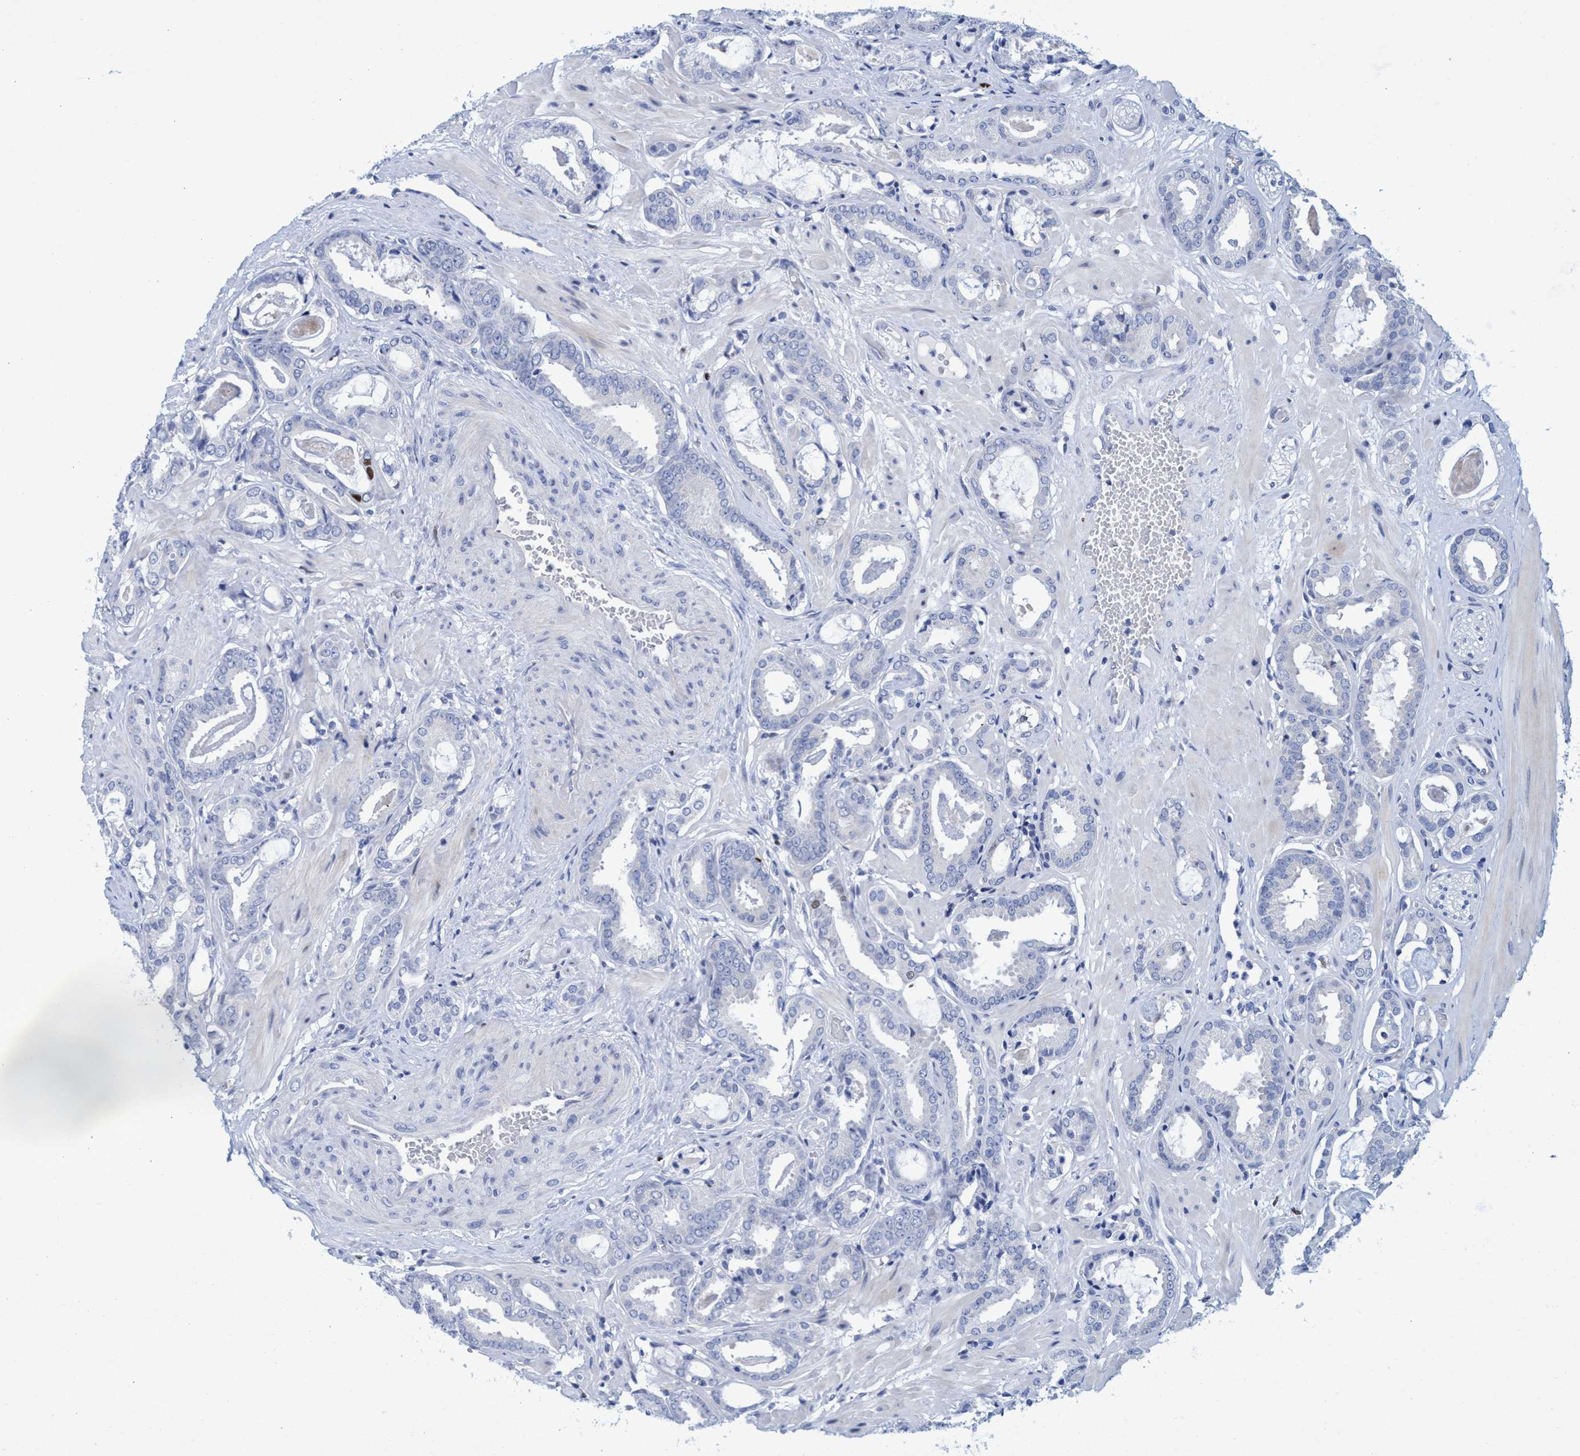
{"staining": {"intensity": "negative", "quantity": "none", "location": "none"}, "tissue": "prostate cancer", "cell_type": "Tumor cells", "image_type": "cancer", "snomed": [{"axis": "morphology", "description": "Adenocarcinoma, Low grade"}, {"axis": "topography", "description": "Prostate"}], "caption": "DAB immunohistochemical staining of prostate cancer (adenocarcinoma (low-grade)) displays no significant expression in tumor cells.", "gene": "R3HCC1", "patient": {"sex": "male", "age": 53}}